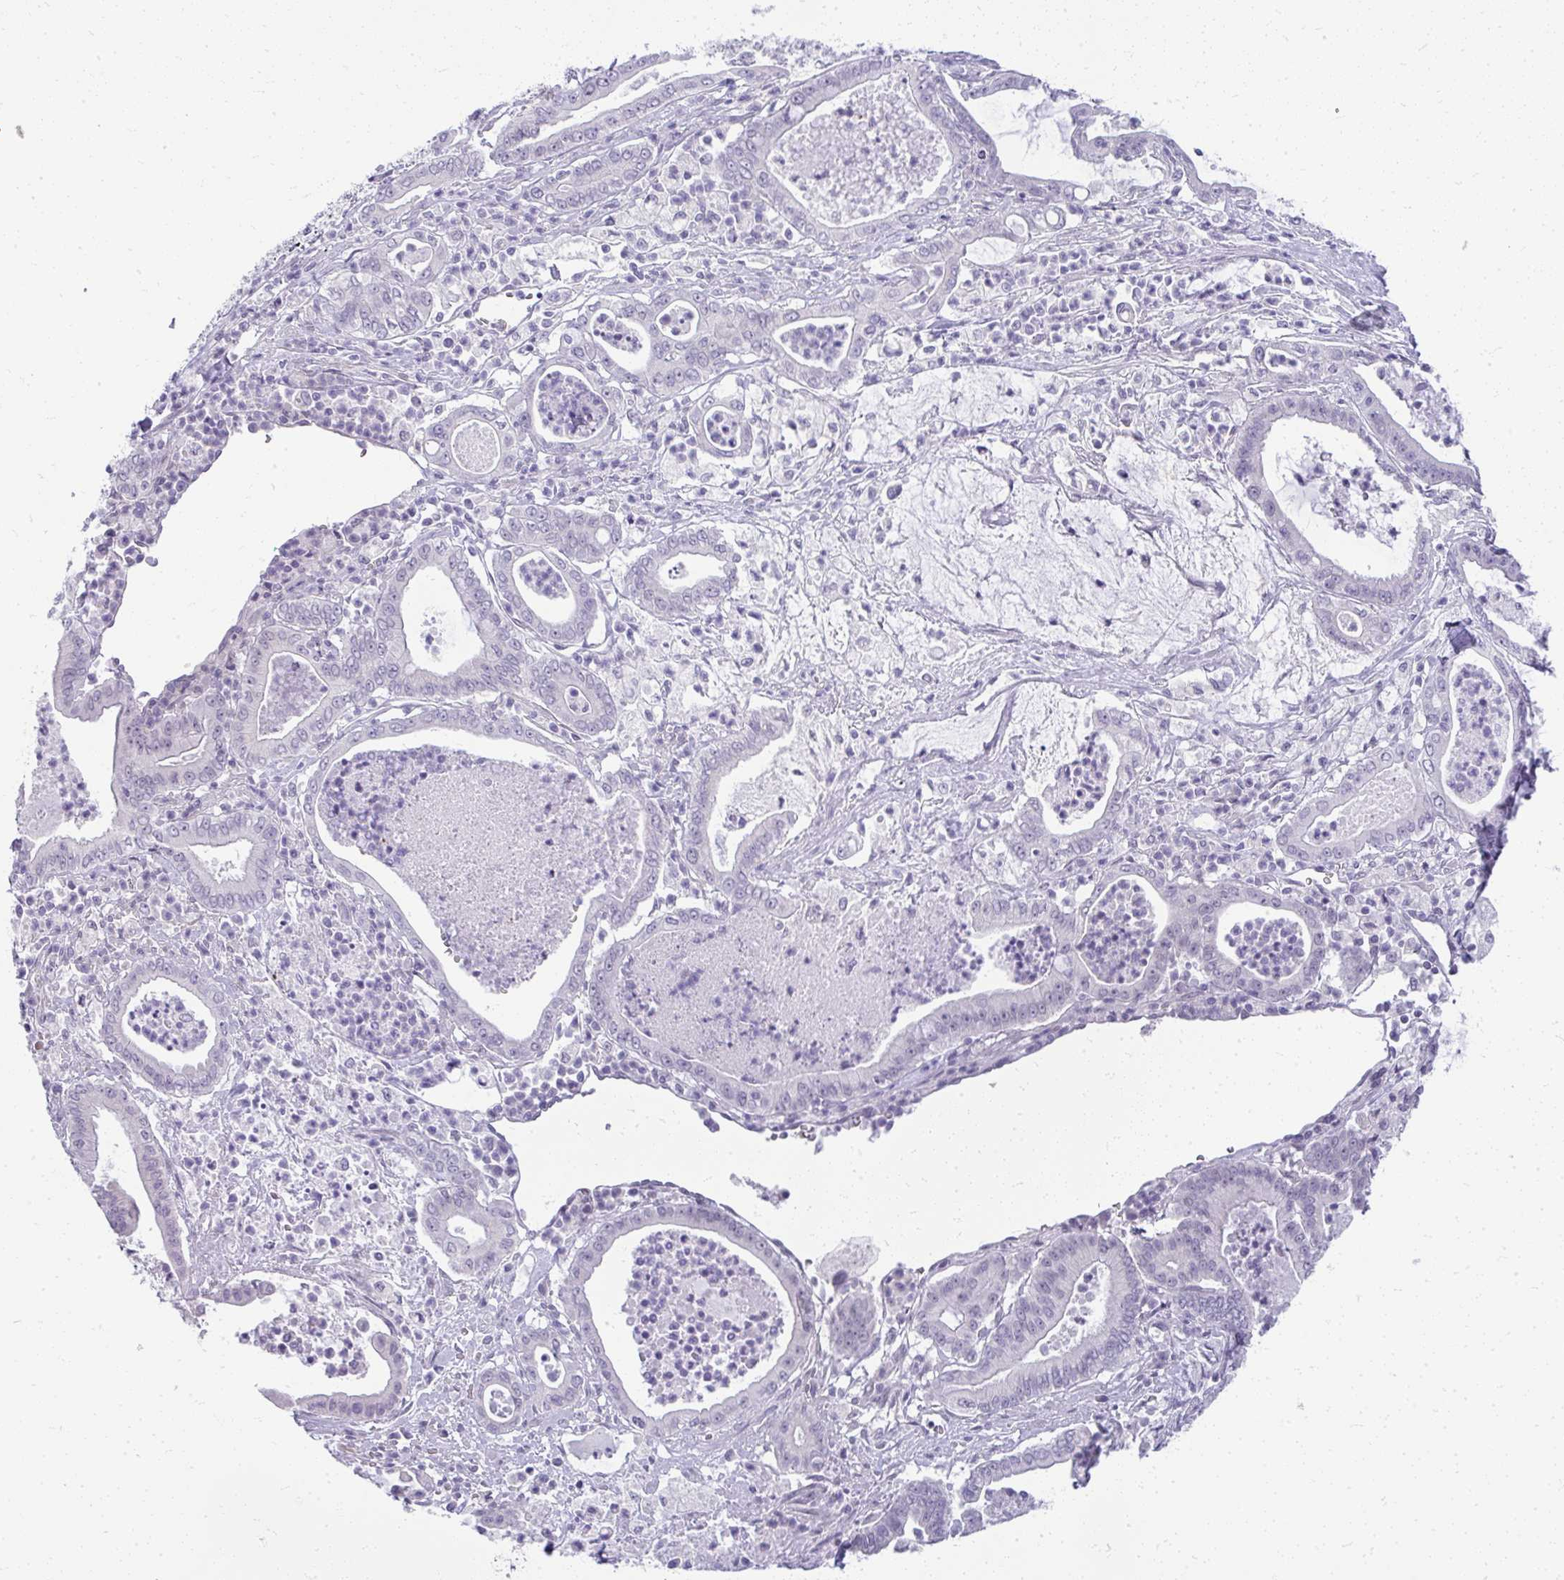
{"staining": {"intensity": "negative", "quantity": "none", "location": "none"}, "tissue": "pancreatic cancer", "cell_type": "Tumor cells", "image_type": "cancer", "snomed": [{"axis": "morphology", "description": "Adenocarcinoma, NOS"}, {"axis": "topography", "description": "Pancreas"}], "caption": "A high-resolution photomicrograph shows immunohistochemistry staining of pancreatic cancer, which demonstrates no significant expression in tumor cells. (Immunohistochemistry (ihc), brightfield microscopy, high magnification).", "gene": "TEX33", "patient": {"sex": "male", "age": 71}}